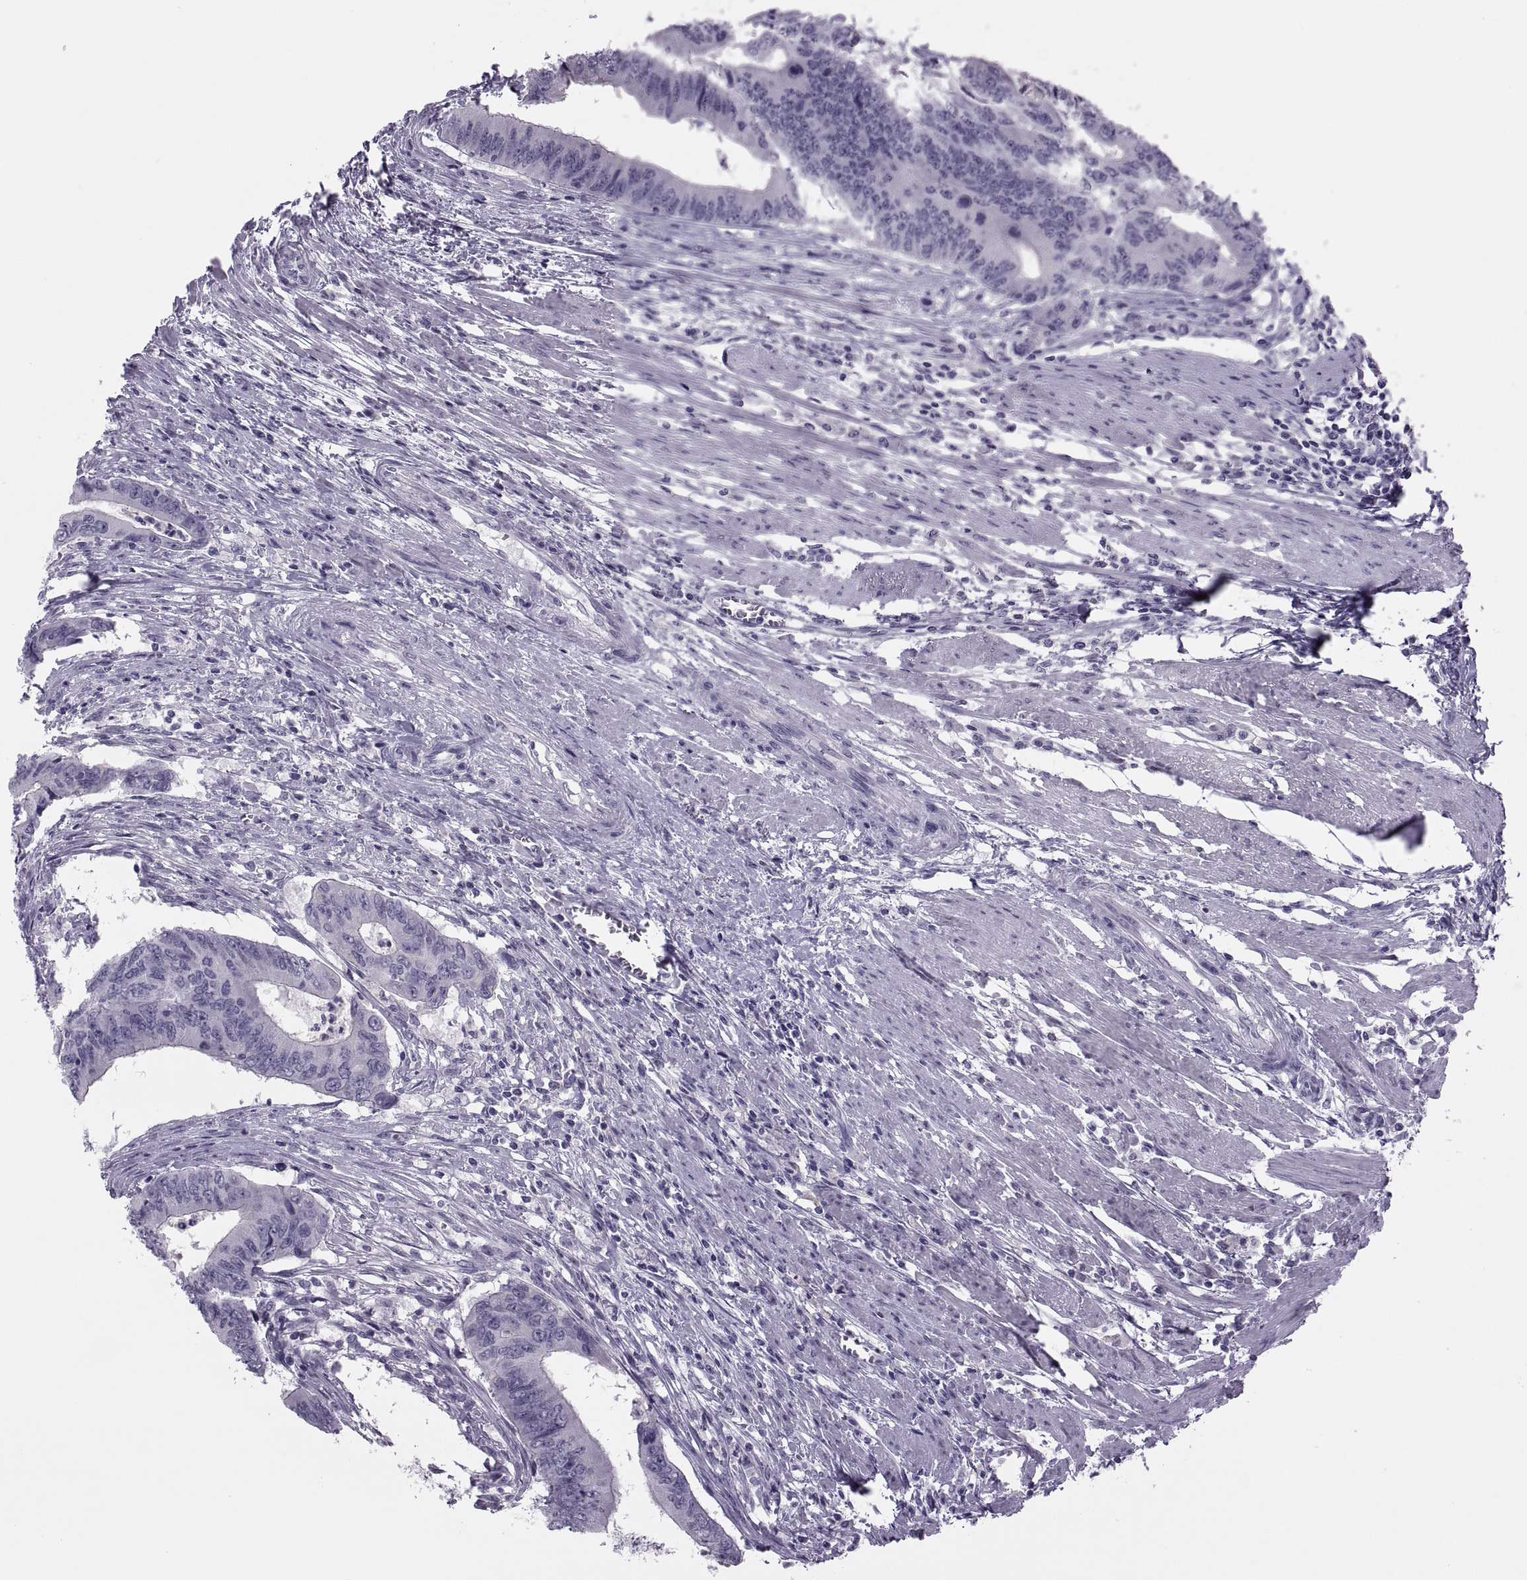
{"staining": {"intensity": "negative", "quantity": "none", "location": "none"}, "tissue": "colorectal cancer", "cell_type": "Tumor cells", "image_type": "cancer", "snomed": [{"axis": "morphology", "description": "Adenocarcinoma, NOS"}, {"axis": "topography", "description": "Colon"}], "caption": "Immunohistochemical staining of colorectal cancer shows no significant expression in tumor cells. (DAB (3,3'-diaminobenzidine) immunohistochemistry with hematoxylin counter stain).", "gene": "SYNGR4", "patient": {"sex": "male", "age": 53}}